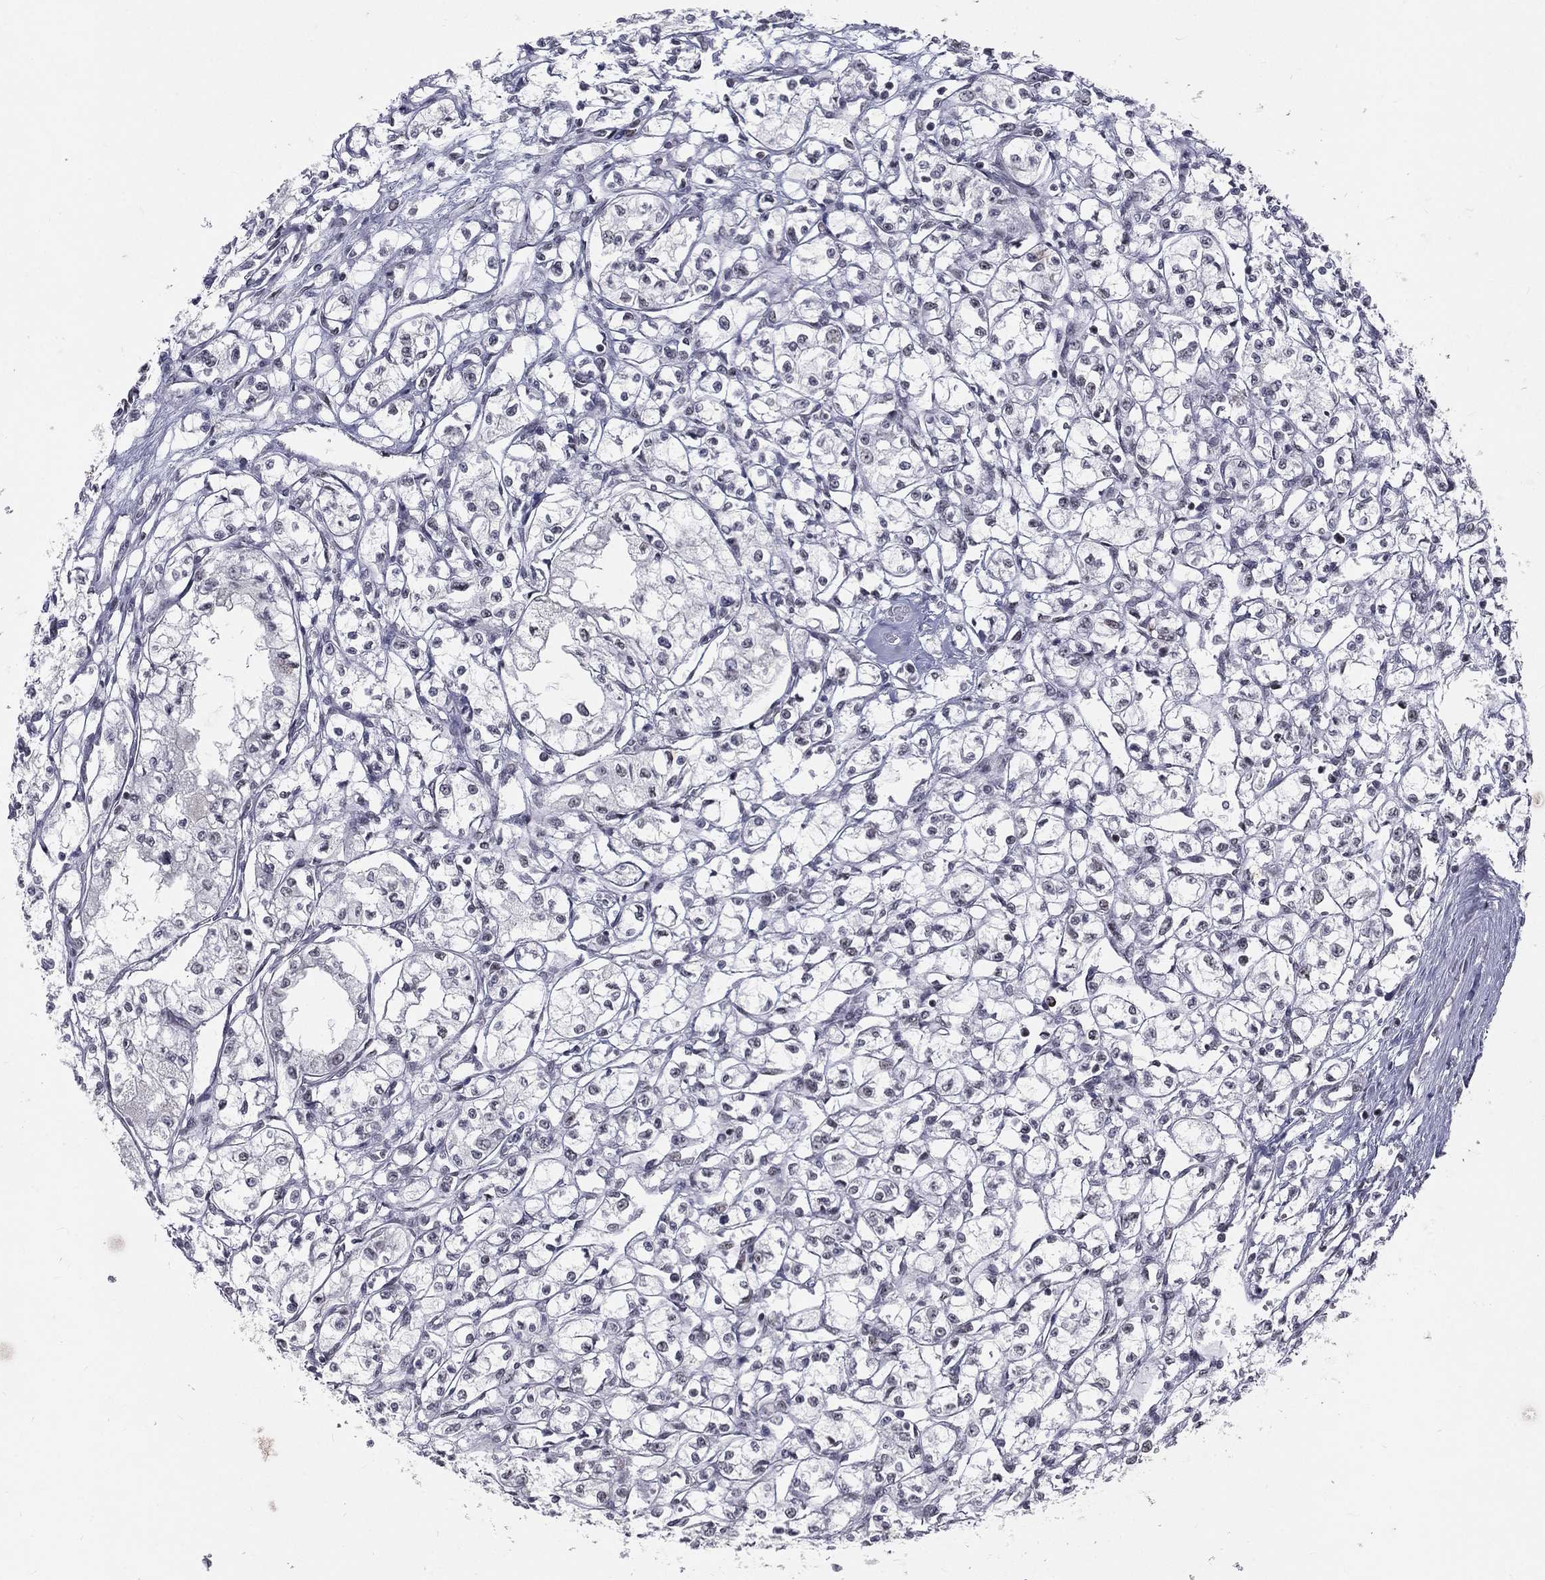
{"staining": {"intensity": "negative", "quantity": "none", "location": "none"}, "tissue": "renal cancer", "cell_type": "Tumor cells", "image_type": "cancer", "snomed": [{"axis": "morphology", "description": "Adenocarcinoma, NOS"}, {"axis": "topography", "description": "Kidney"}], "caption": "Adenocarcinoma (renal) stained for a protein using immunohistochemistry (IHC) reveals no expression tumor cells.", "gene": "MORC2", "patient": {"sex": "male", "age": 56}}